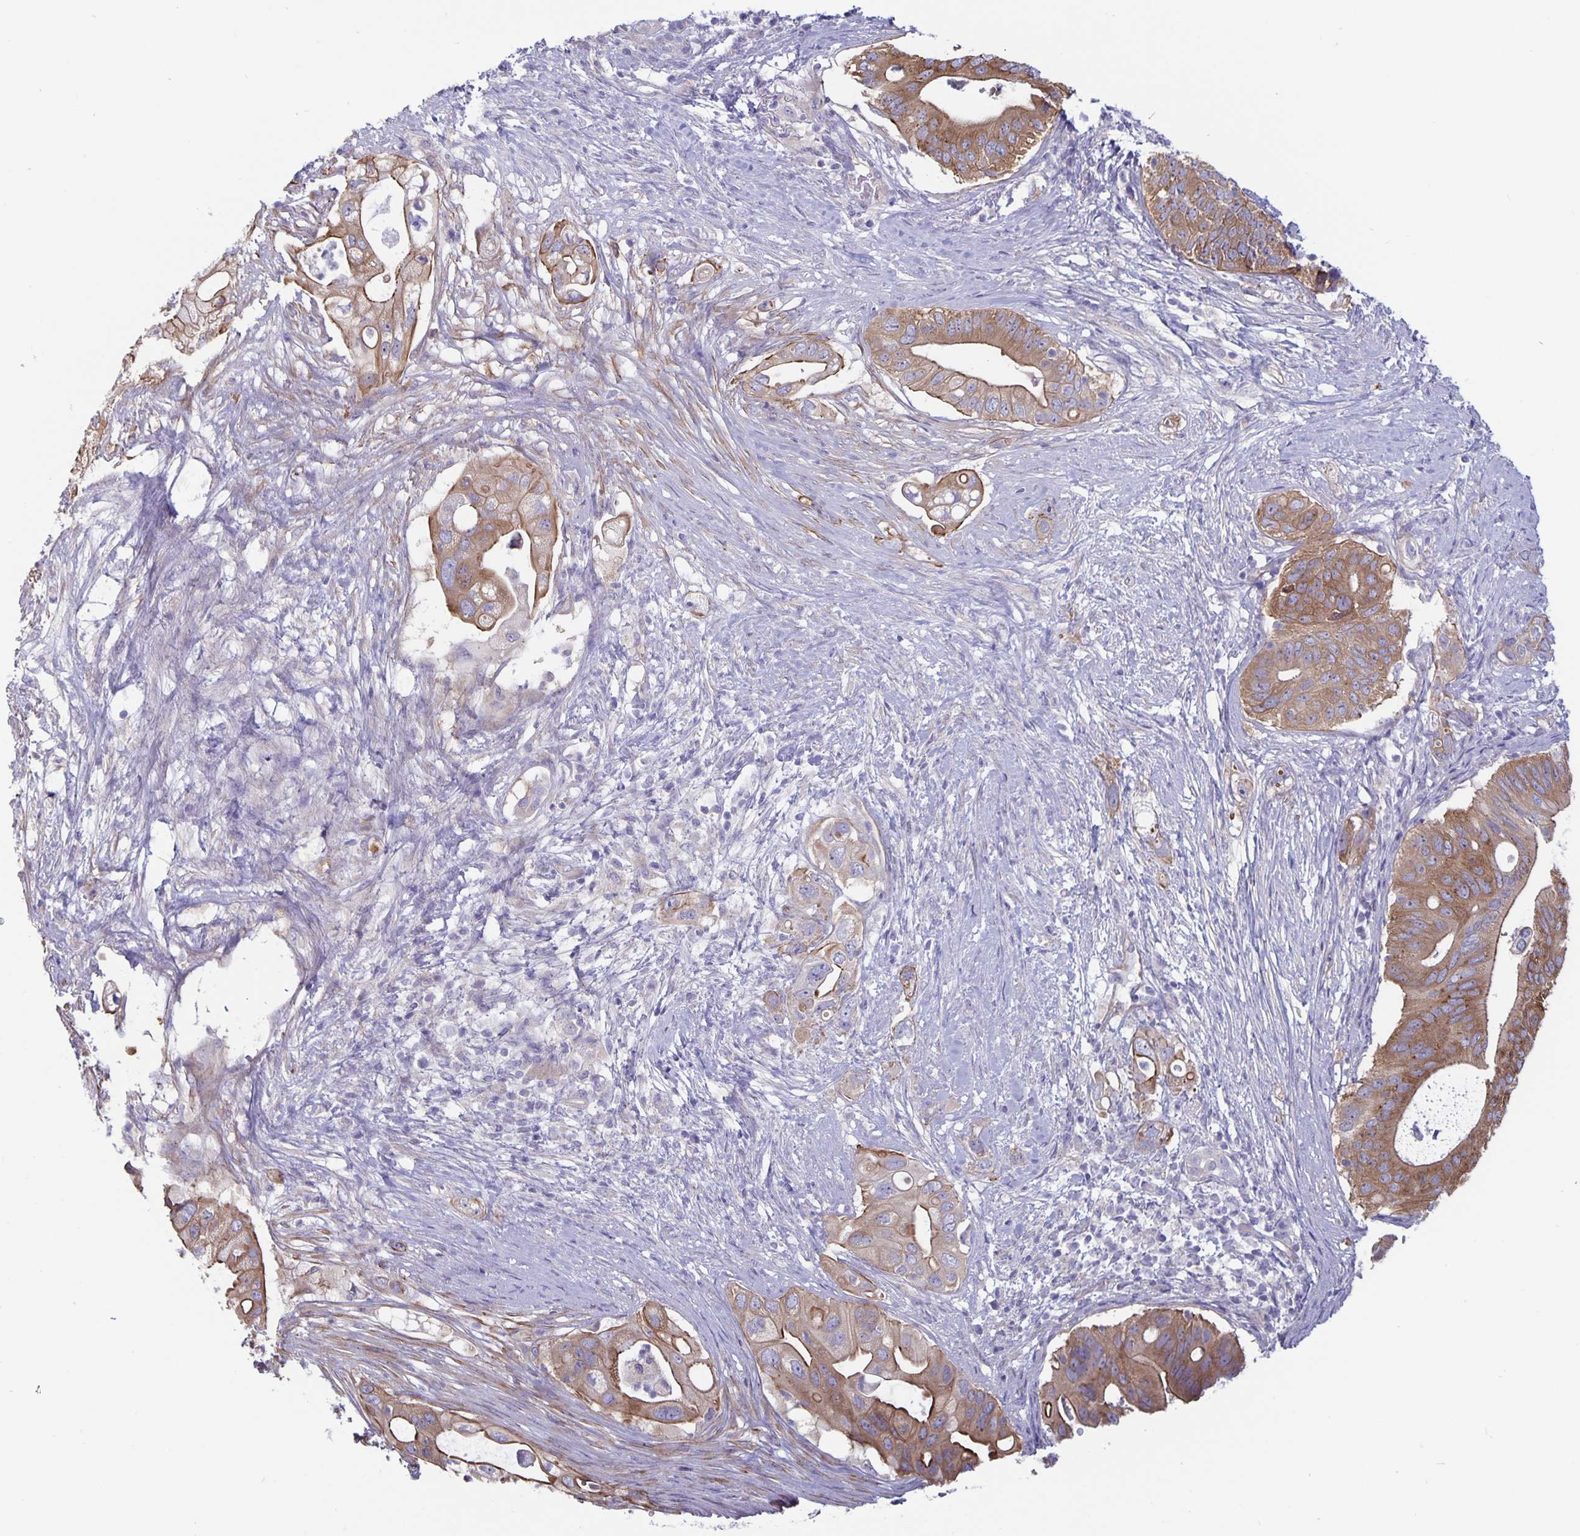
{"staining": {"intensity": "moderate", "quantity": ">75%", "location": "cytoplasmic/membranous"}, "tissue": "pancreatic cancer", "cell_type": "Tumor cells", "image_type": "cancer", "snomed": [{"axis": "morphology", "description": "Adenocarcinoma, NOS"}, {"axis": "topography", "description": "Pancreas"}], "caption": "Immunohistochemical staining of human pancreatic cancer (adenocarcinoma) demonstrates moderate cytoplasmic/membranous protein positivity in about >75% of tumor cells.", "gene": "PLCB3", "patient": {"sex": "female", "age": 72}}